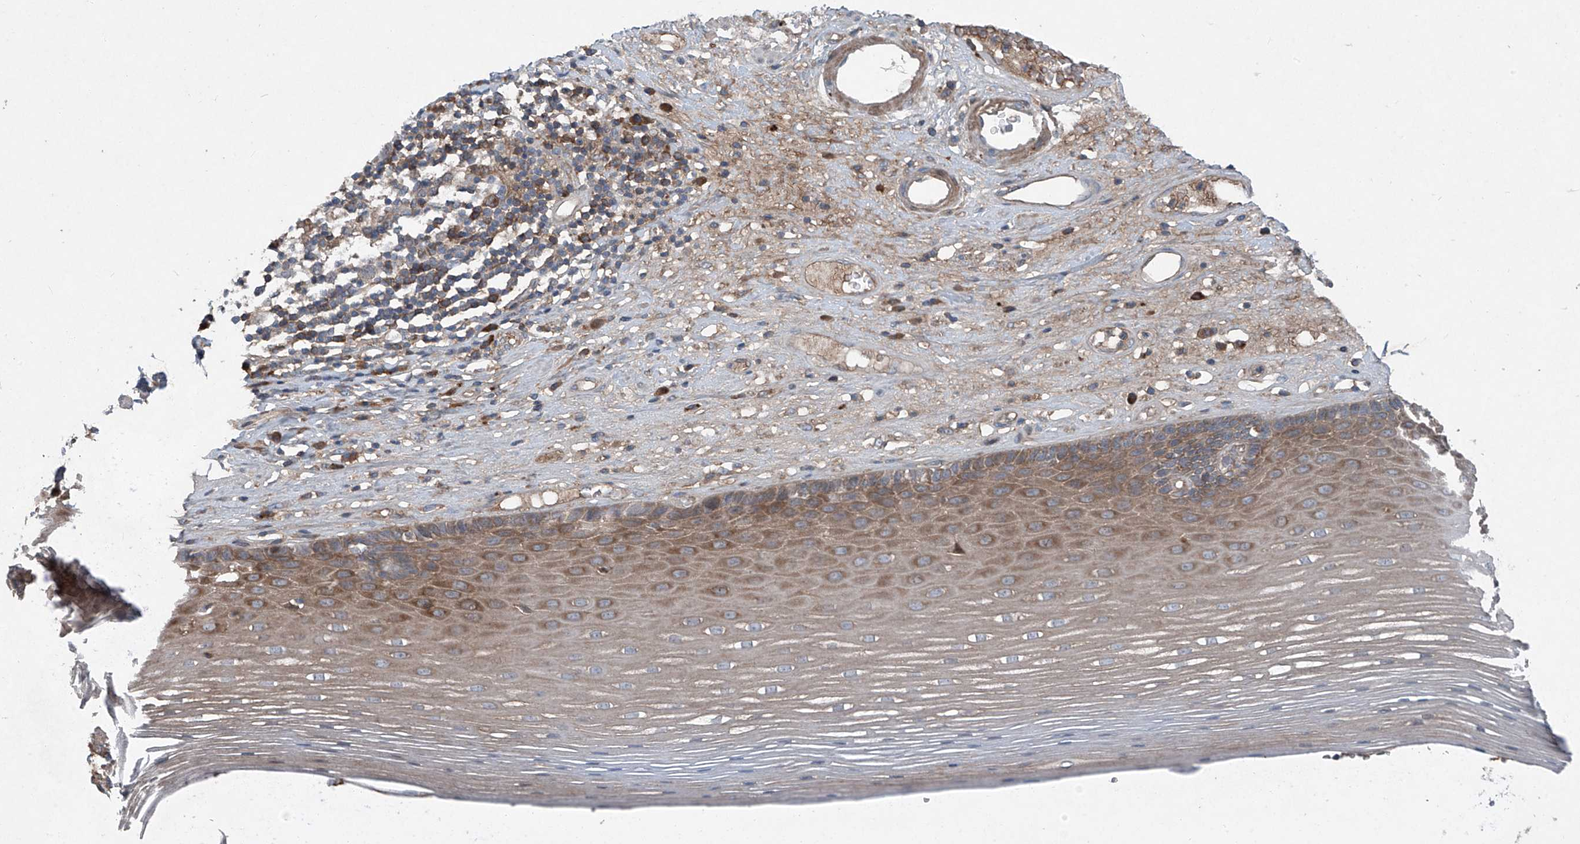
{"staining": {"intensity": "moderate", "quantity": ">75%", "location": "cytoplasmic/membranous"}, "tissue": "esophagus", "cell_type": "Squamous epithelial cells", "image_type": "normal", "snomed": [{"axis": "morphology", "description": "Normal tissue, NOS"}, {"axis": "topography", "description": "Esophagus"}], "caption": "Protein expression by immunohistochemistry (IHC) displays moderate cytoplasmic/membranous staining in approximately >75% of squamous epithelial cells in unremarkable esophagus.", "gene": "FOXRED2", "patient": {"sex": "male", "age": 62}}